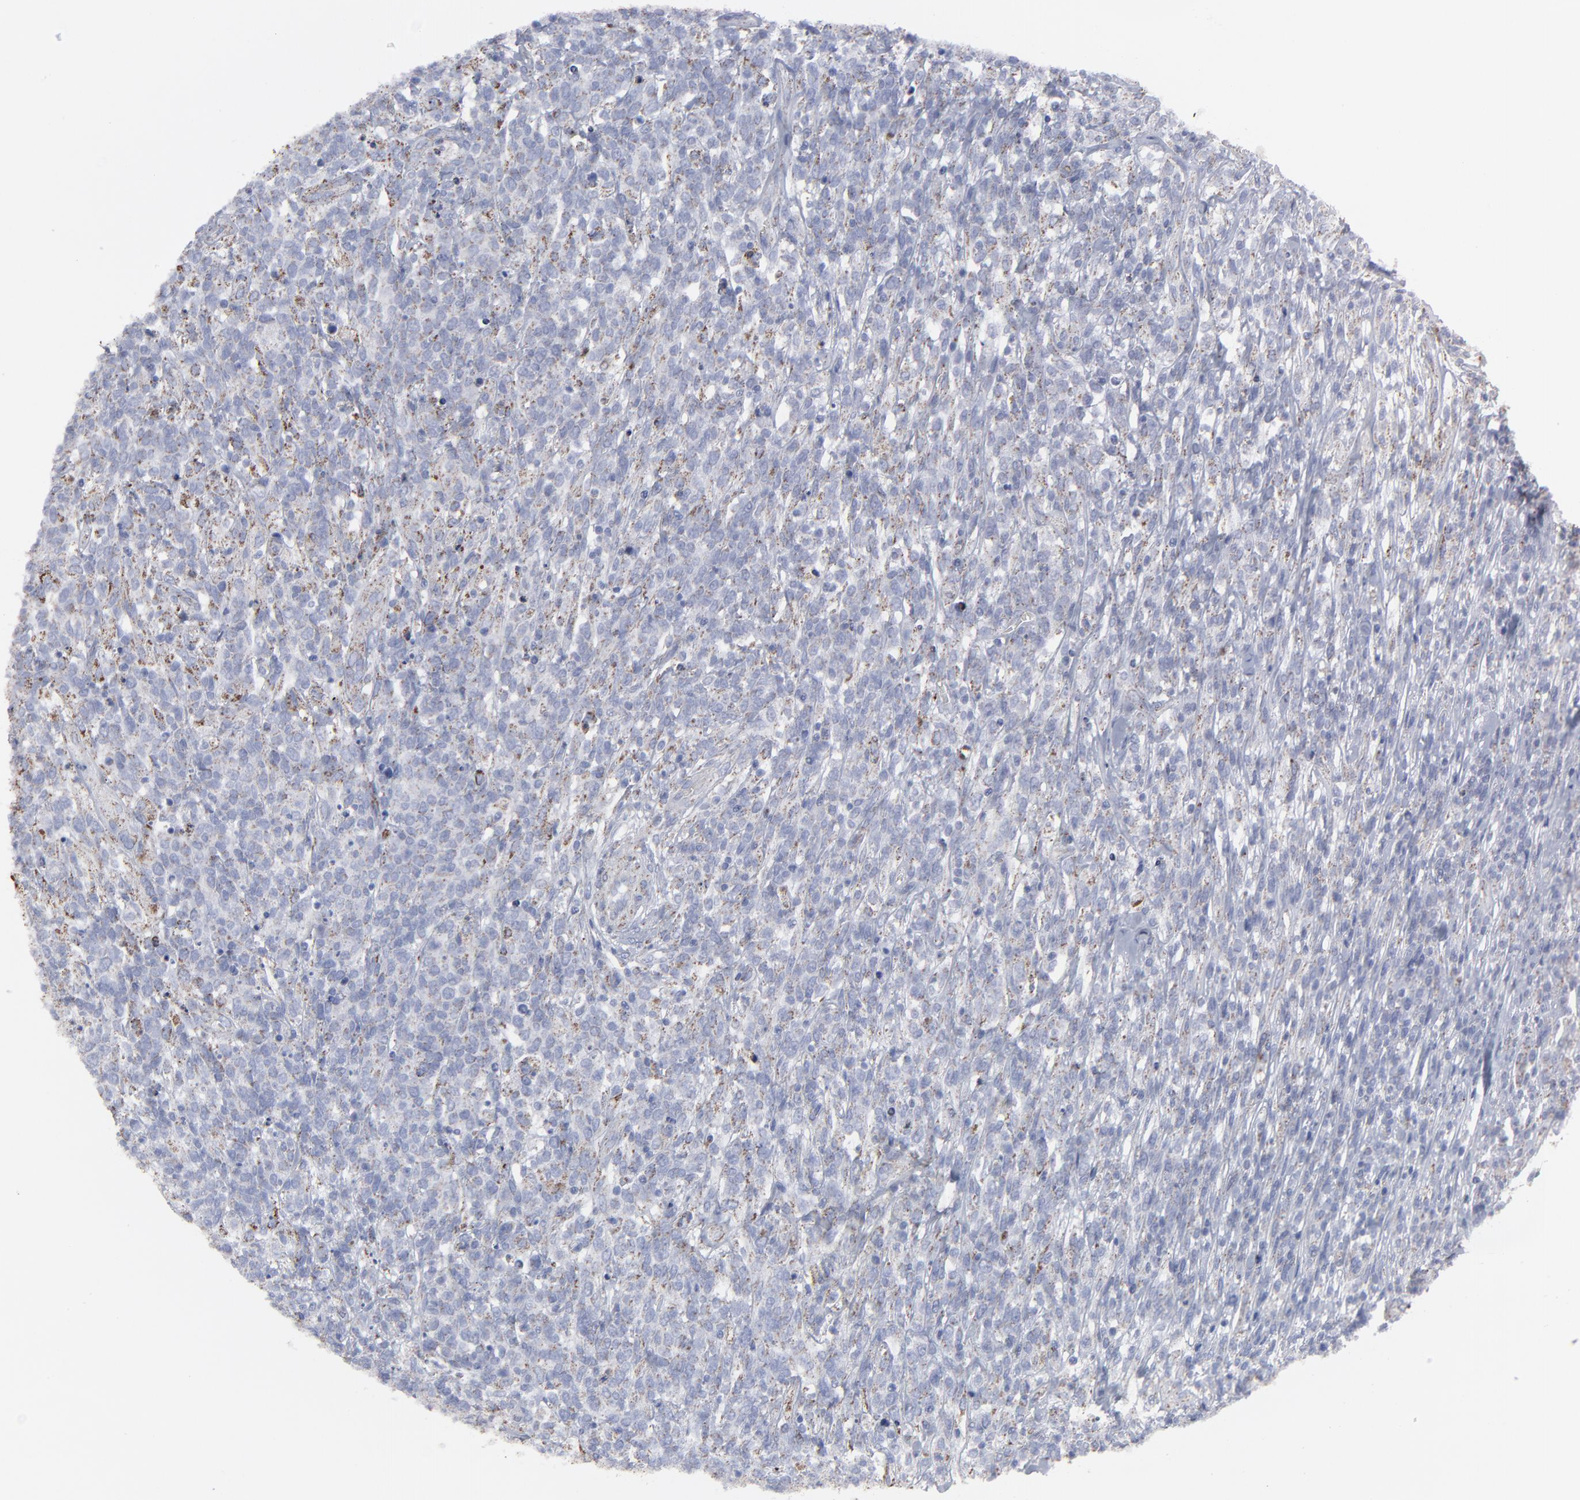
{"staining": {"intensity": "moderate", "quantity": "<25%", "location": "cytoplasmic/membranous"}, "tissue": "lymphoma", "cell_type": "Tumor cells", "image_type": "cancer", "snomed": [{"axis": "morphology", "description": "Malignant lymphoma, non-Hodgkin's type, High grade"}, {"axis": "topography", "description": "Lymph node"}], "caption": "A micrograph of lymphoma stained for a protein demonstrates moderate cytoplasmic/membranous brown staining in tumor cells. The staining was performed using DAB, with brown indicating positive protein expression. Nuclei are stained blue with hematoxylin.", "gene": "TXNRD2", "patient": {"sex": "female", "age": 73}}